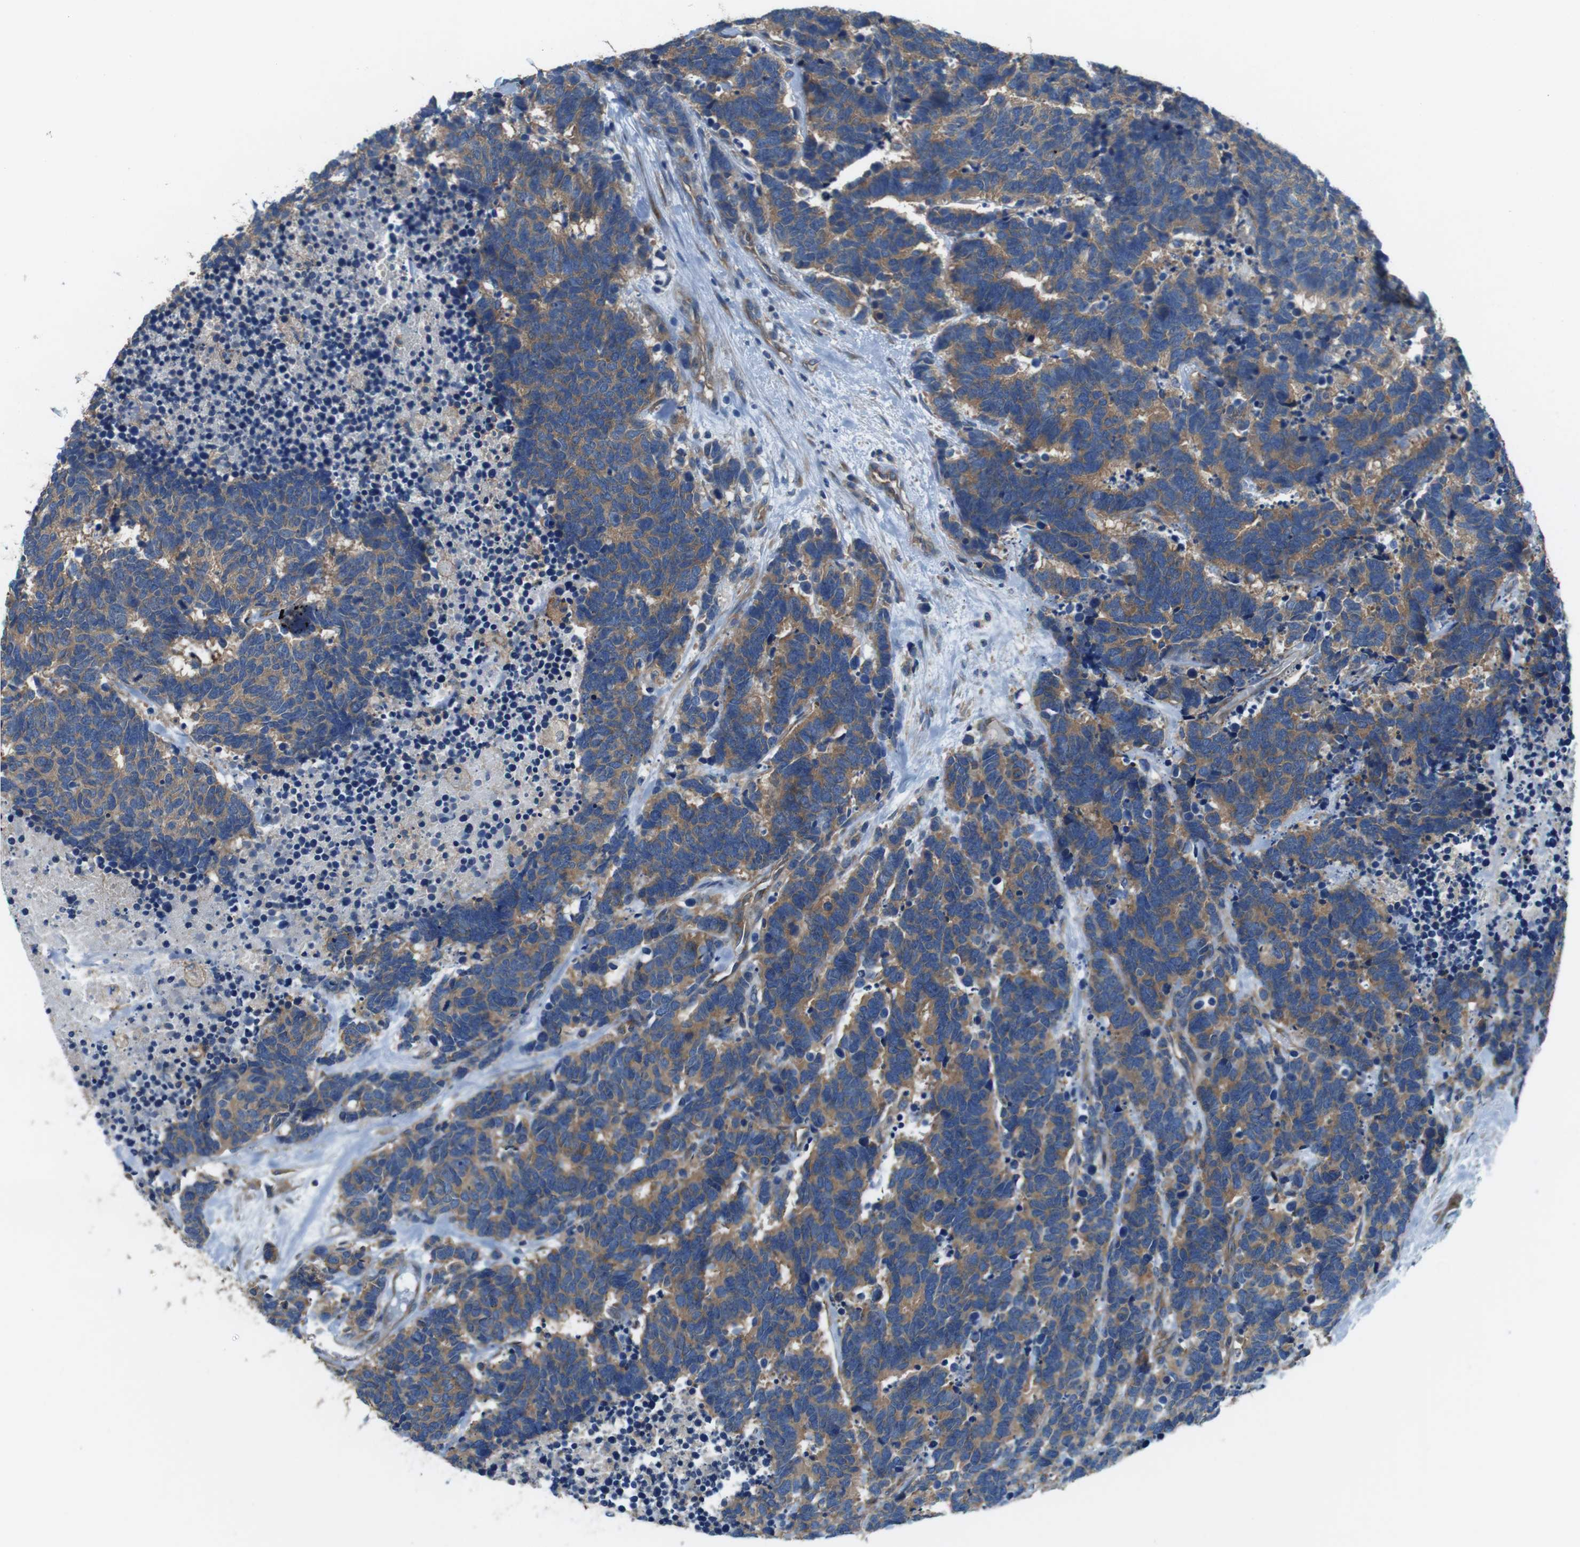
{"staining": {"intensity": "weak", "quantity": ">75%", "location": "cytoplasmic/membranous"}, "tissue": "carcinoid", "cell_type": "Tumor cells", "image_type": "cancer", "snomed": [{"axis": "morphology", "description": "Carcinoma, NOS"}, {"axis": "morphology", "description": "Carcinoid, malignant, NOS"}, {"axis": "topography", "description": "Urinary bladder"}], "caption": "DAB immunohistochemical staining of carcinoma shows weak cytoplasmic/membranous protein expression in about >75% of tumor cells.", "gene": "DENND4C", "patient": {"sex": "male", "age": 57}}